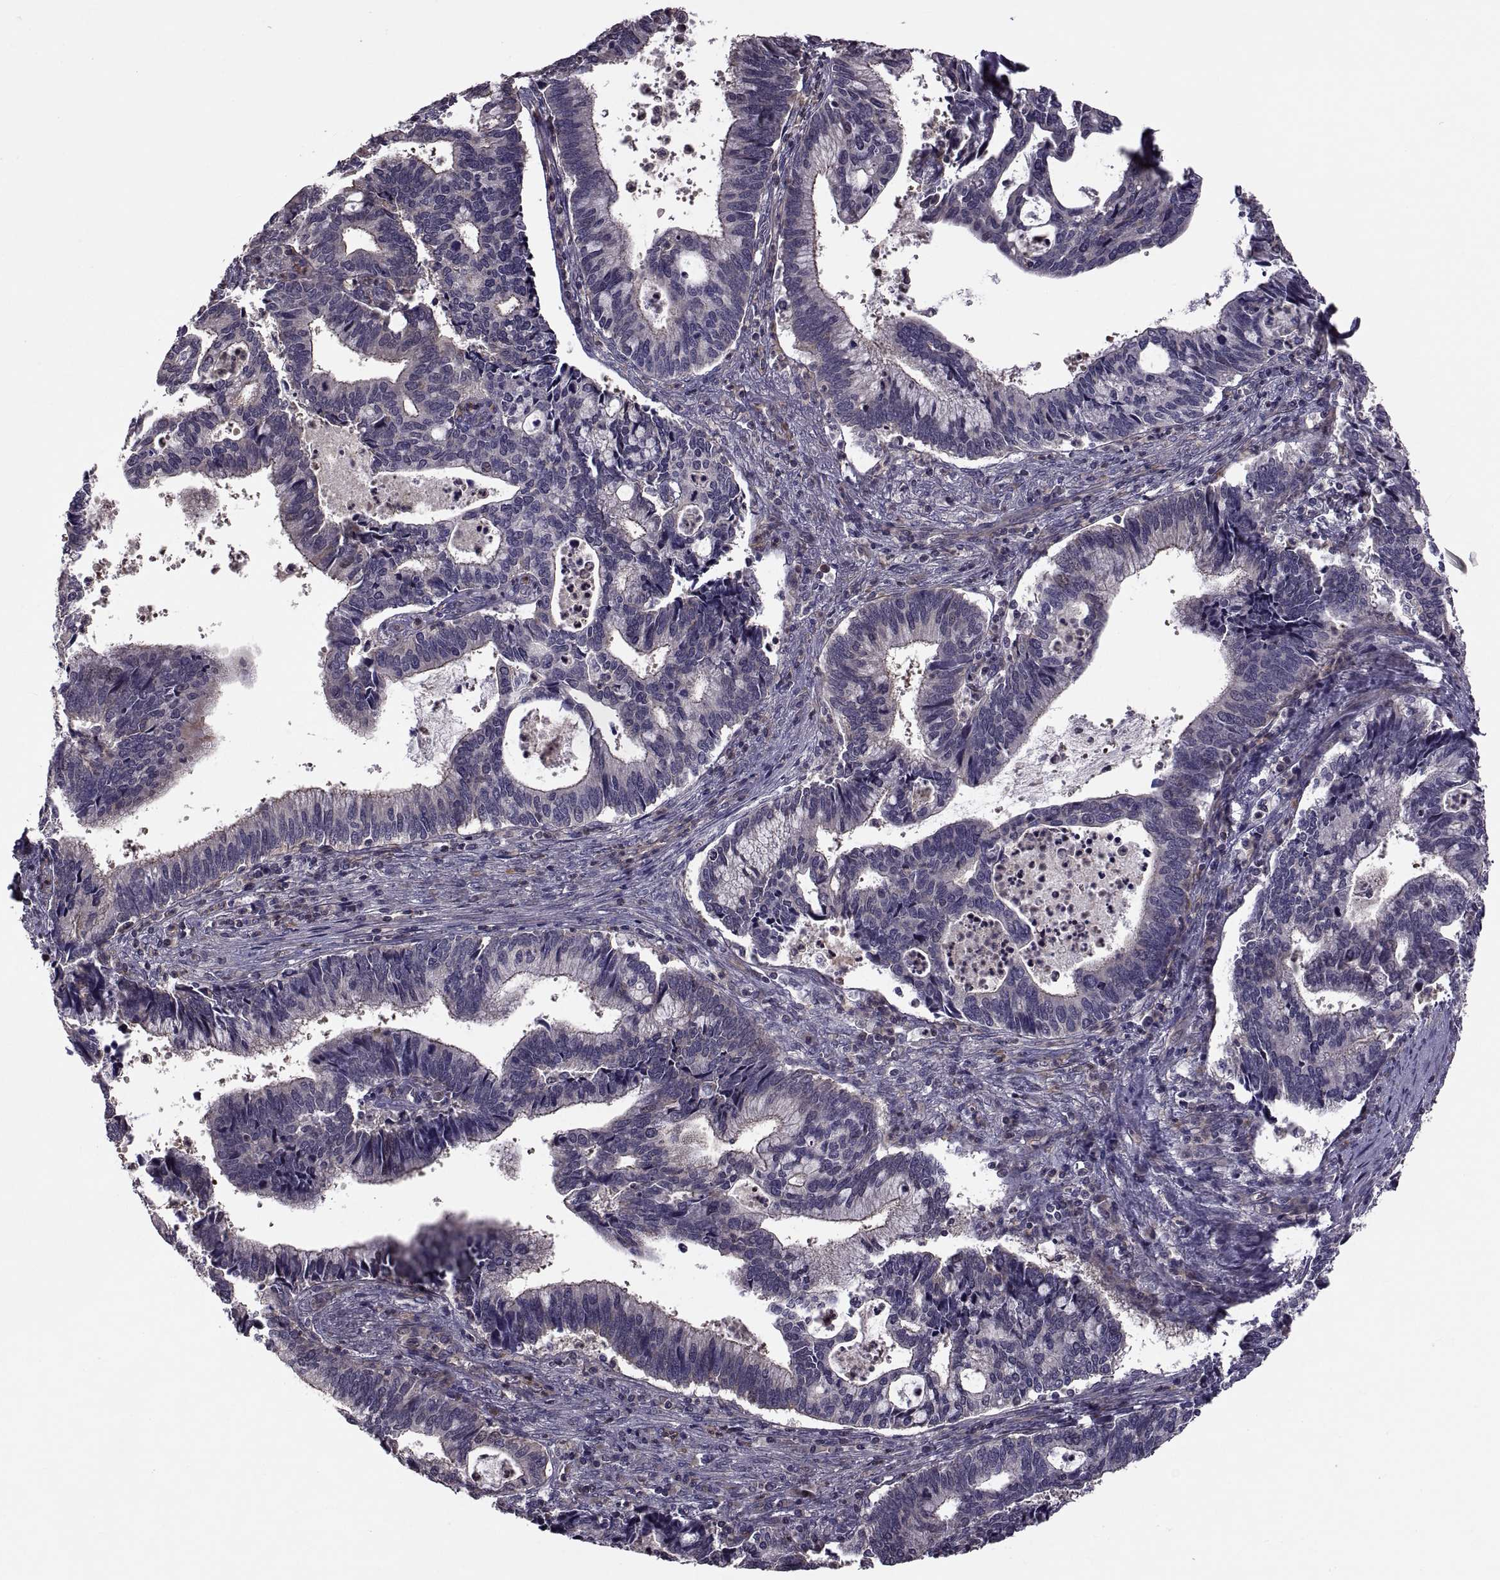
{"staining": {"intensity": "negative", "quantity": "none", "location": "none"}, "tissue": "cervical cancer", "cell_type": "Tumor cells", "image_type": "cancer", "snomed": [{"axis": "morphology", "description": "Adenocarcinoma, NOS"}, {"axis": "topography", "description": "Cervix"}], "caption": "Micrograph shows no significant protein positivity in tumor cells of cervical cancer (adenocarcinoma). (IHC, brightfield microscopy, high magnification).", "gene": "PMM2", "patient": {"sex": "female", "age": 42}}